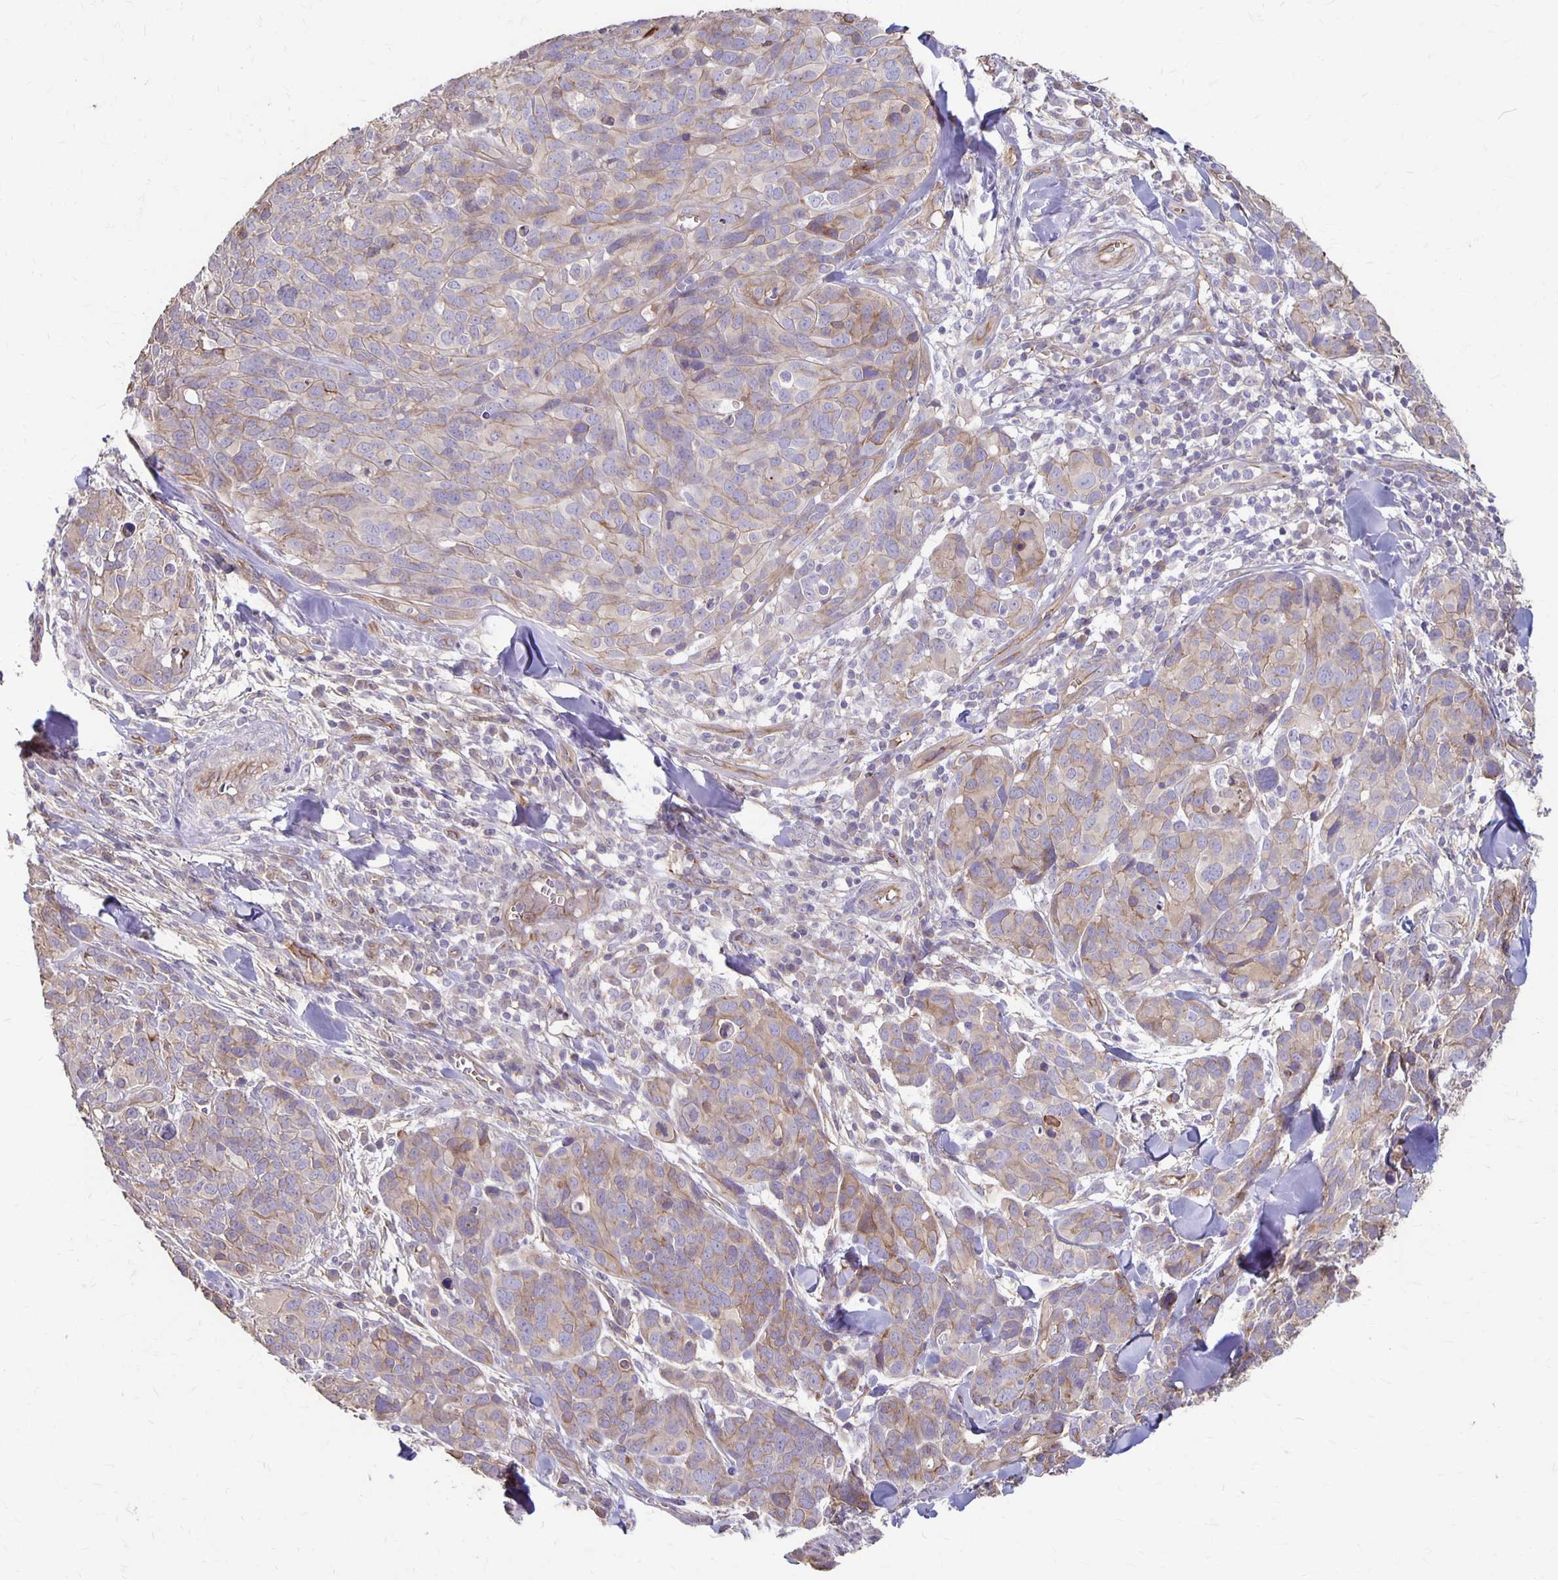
{"staining": {"intensity": "weak", "quantity": "<25%", "location": "cytoplasmic/membranous"}, "tissue": "melanoma", "cell_type": "Tumor cells", "image_type": "cancer", "snomed": [{"axis": "morphology", "description": "Malignant melanoma, NOS"}, {"axis": "topography", "description": "Skin"}], "caption": "This is a image of IHC staining of malignant melanoma, which shows no positivity in tumor cells. (IHC, brightfield microscopy, high magnification).", "gene": "PPP1R3E", "patient": {"sex": "male", "age": 51}}